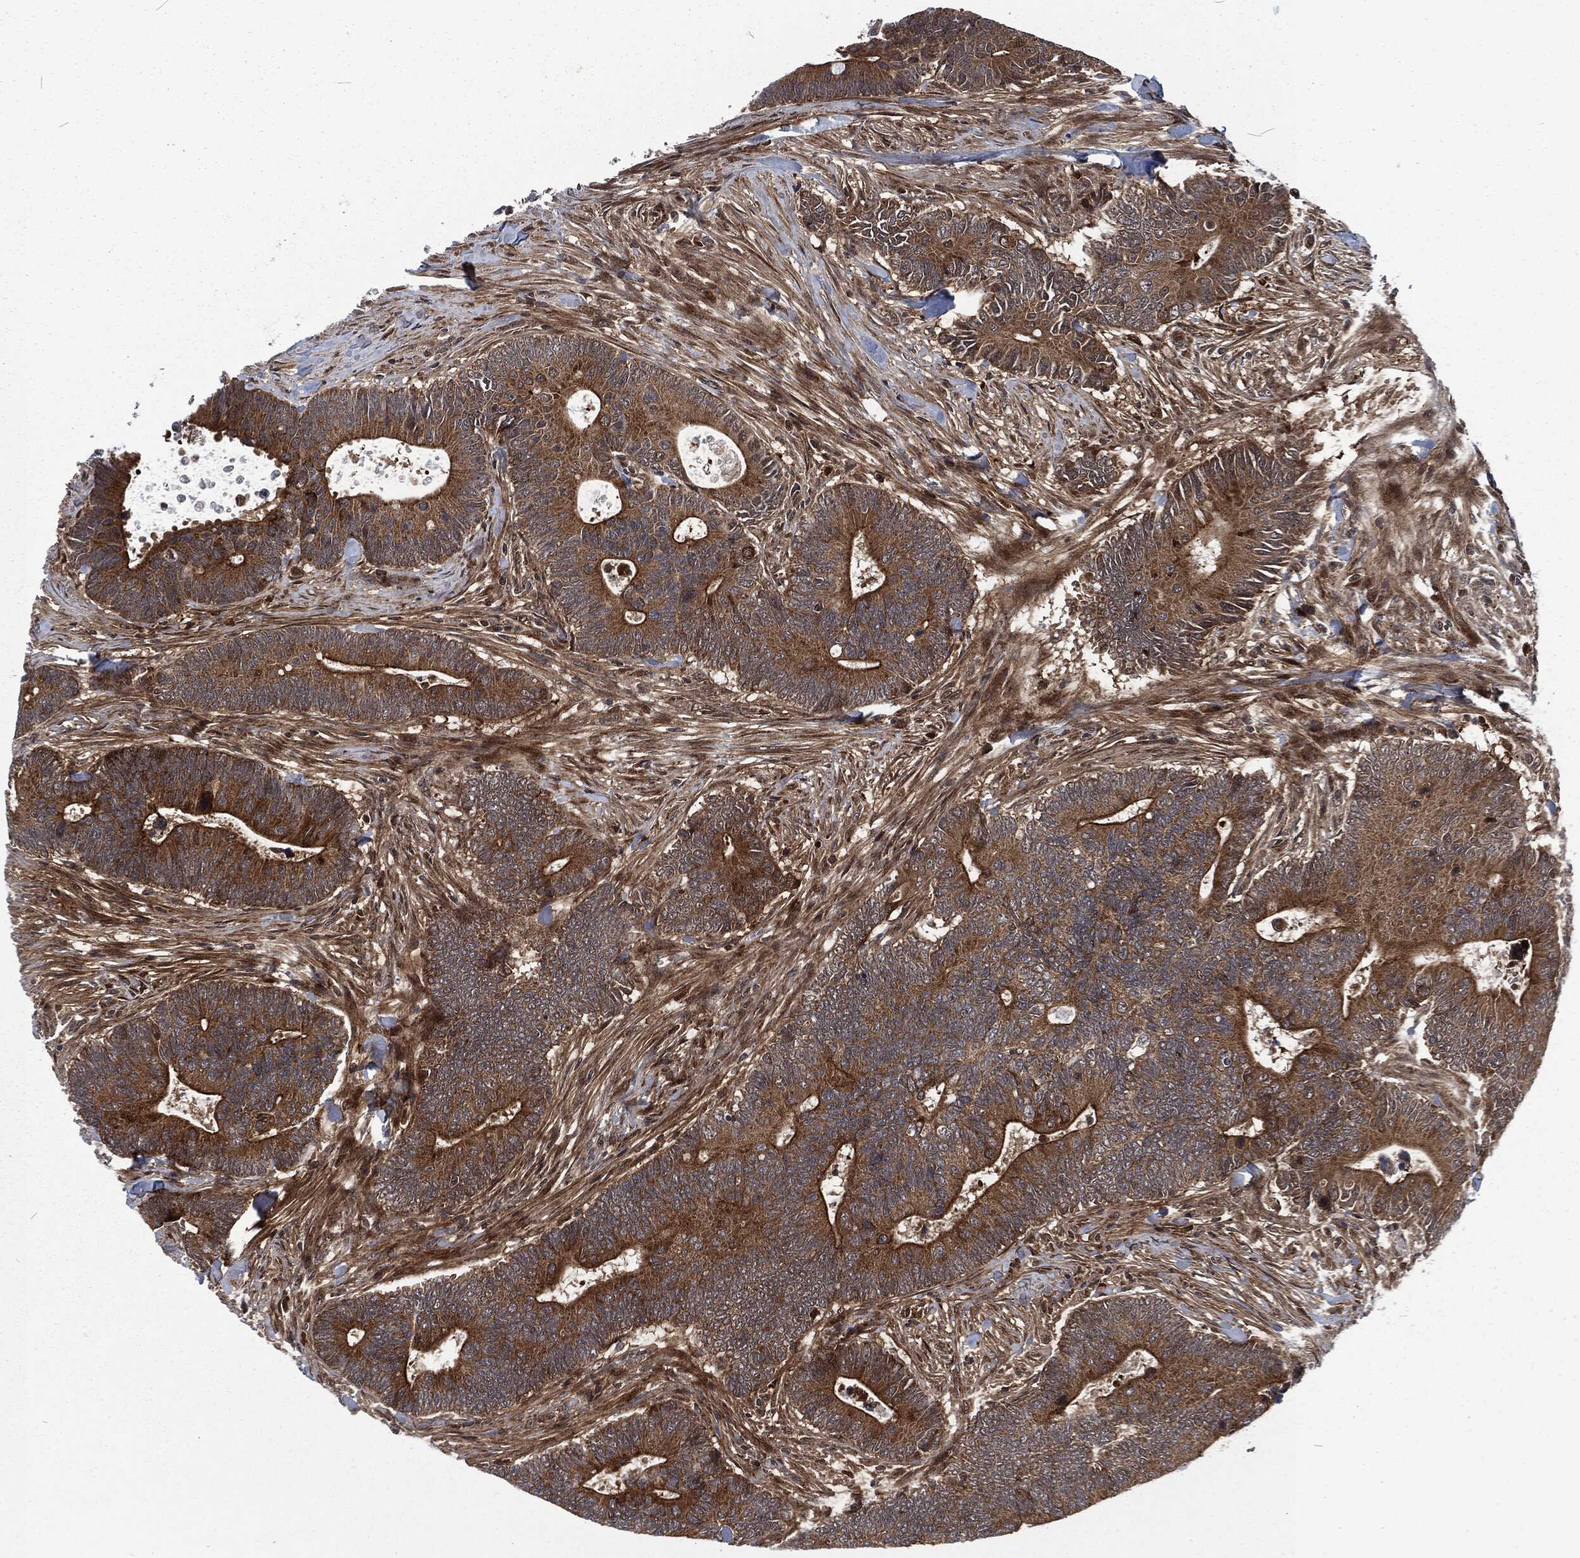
{"staining": {"intensity": "strong", "quantity": ">75%", "location": "cytoplasmic/membranous"}, "tissue": "colorectal cancer", "cell_type": "Tumor cells", "image_type": "cancer", "snomed": [{"axis": "morphology", "description": "Adenocarcinoma, NOS"}, {"axis": "topography", "description": "Colon"}], "caption": "Immunohistochemistry (IHC) micrograph of human colorectal adenocarcinoma stained for a protein (brown), which displays high levels of strong cytoplasmic/membranous positivity in approximately >75% of tumor cells.", "gene": "CMPK2", "patient": {"sex": "male", "age": 75}}